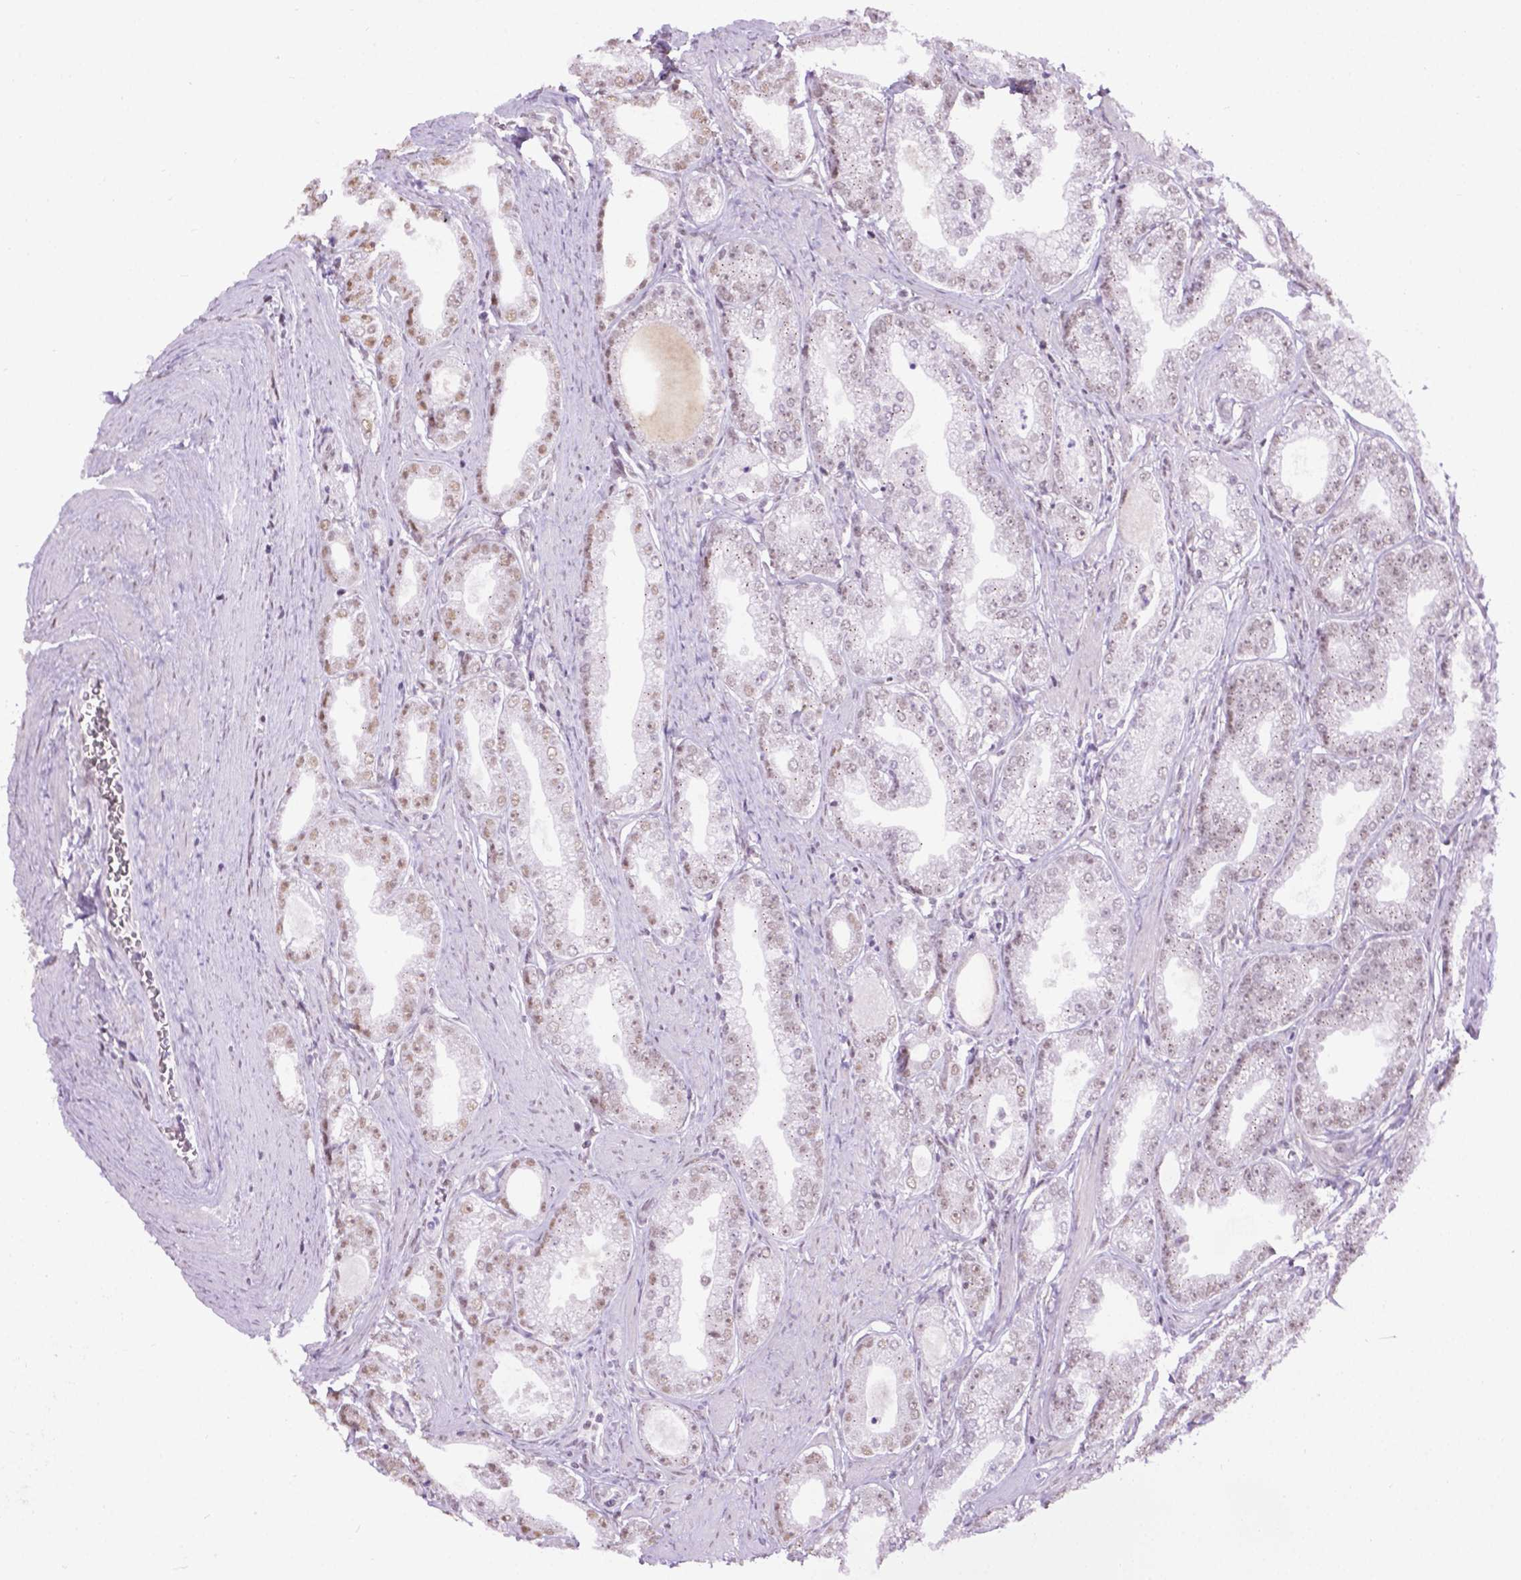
{"staining": {"intensity": "weak", "quantity": "25%-75%", "location": "nuclear"}, "tissue": "prostate cancer", "cell_type": "Tumor cells", "image_type": "cancer", "snomed": [{"axis": "morphology", "description": "Adenocarcinoma, NOS"}, {"axis": "topography", "description": "Prostate"}], "caption": "Immunohistochemistry (IHC) image of neoplastic tissue: adenocarcinoma (prostate) stained using immunohistochemistry displays low levels of weak protein expression localized specifically in the nuclear of tumor cells, appearing as a nuclear brown color.", "gene": "ABI2", "patient": {"sex": "male", "age": 71}}